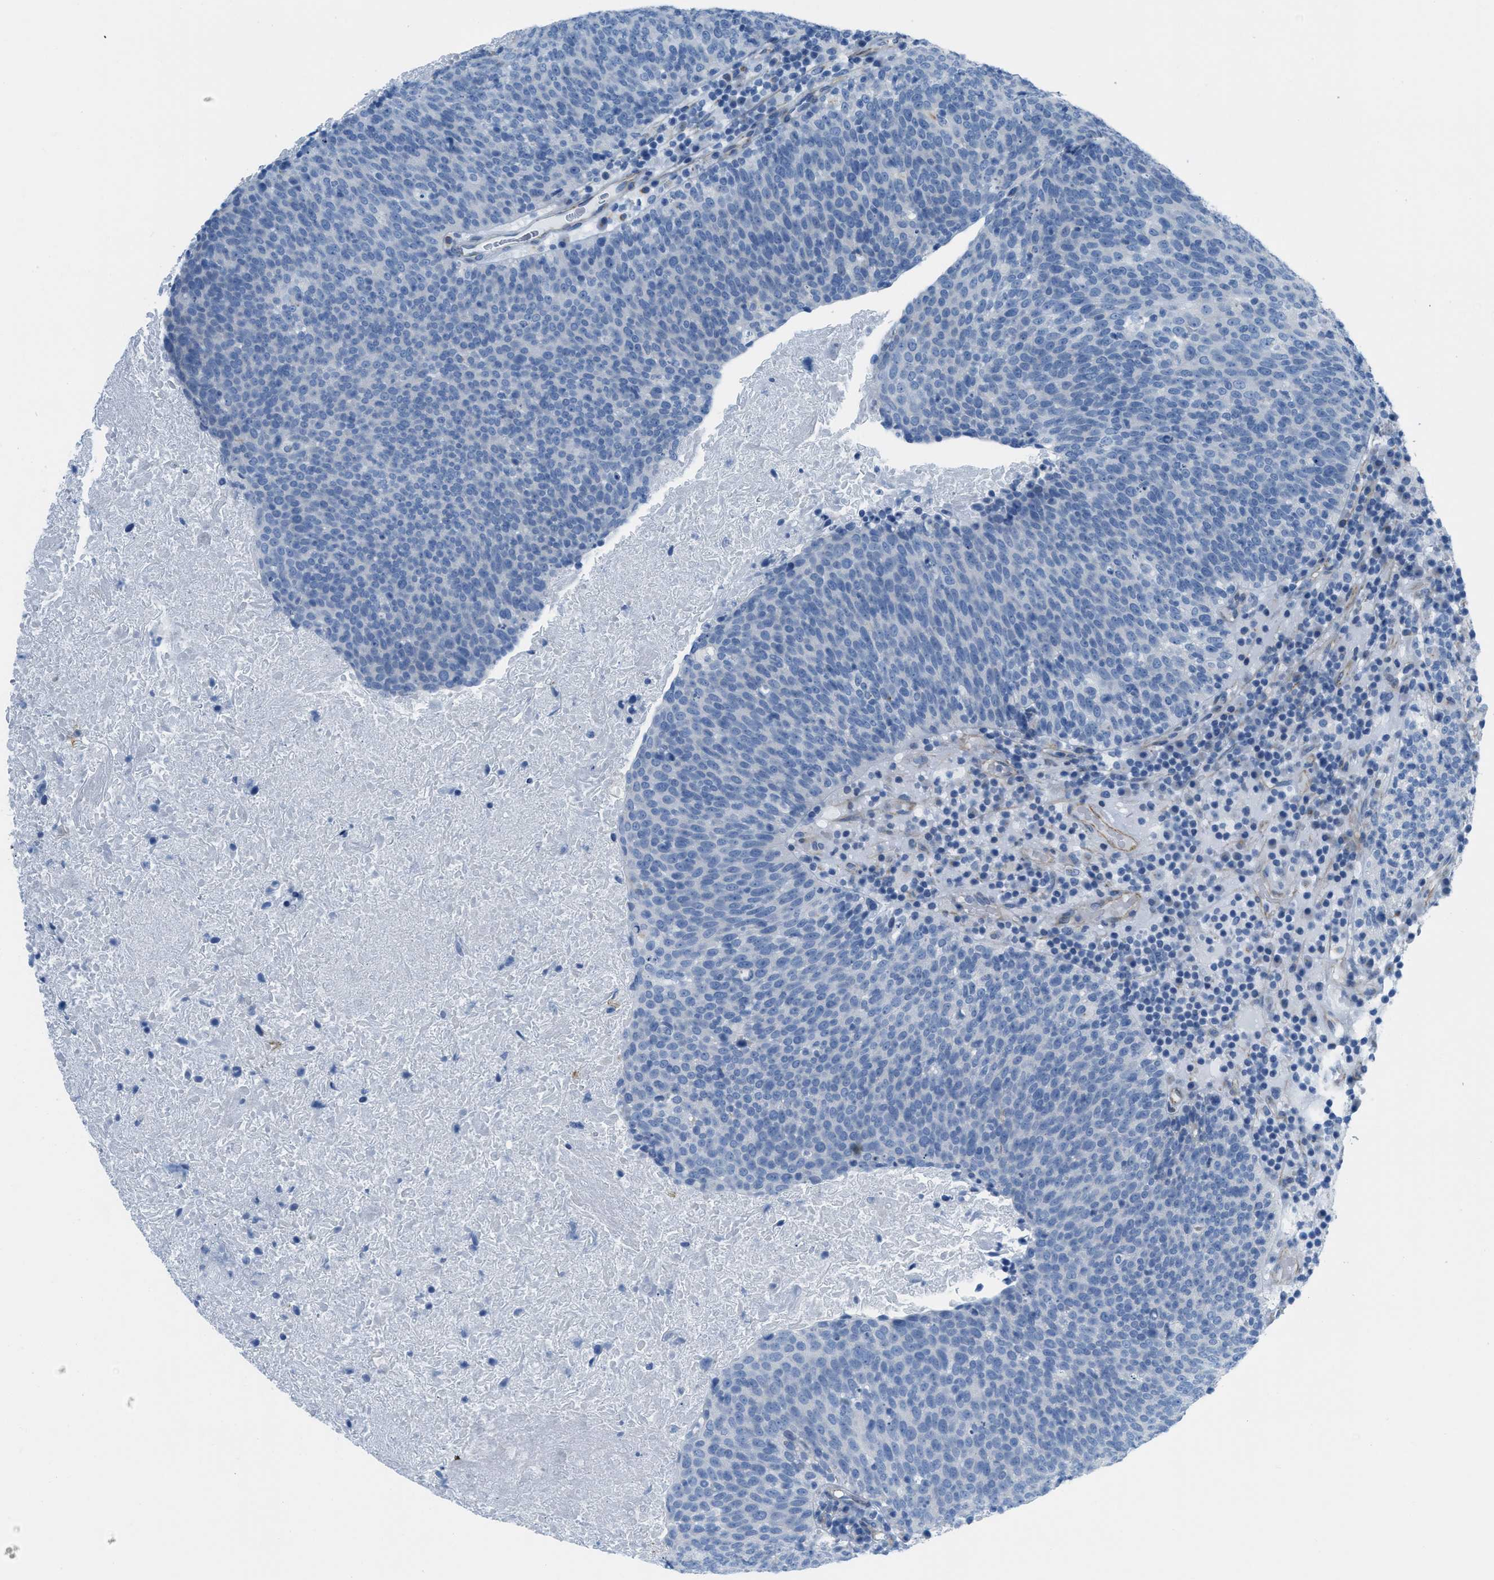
{"staining": {"intensity": "negative", "quantity": "none", "location": "none"}, "tissue": "head and neck cancer", "cell_type": "Tumor cells", "image_type": "cancer", "snomed": [{"axis": "morphology", "description": "Squamous cell carcinoma, NOS"}, {"axis": "morphology", "description": "Squamous cell carcinoma, metastatic, NOS"}, {"axis": "topography", "description": "Lymph node"}, {"axis": "topography", "description": "Head-Neck"}], "caption": "Tumor cells are negative for brown protein staining in head and neck squamous cell carcinoma.", "gene": "SLC12A1", "patient": {"sex": "male", "age": 62}}